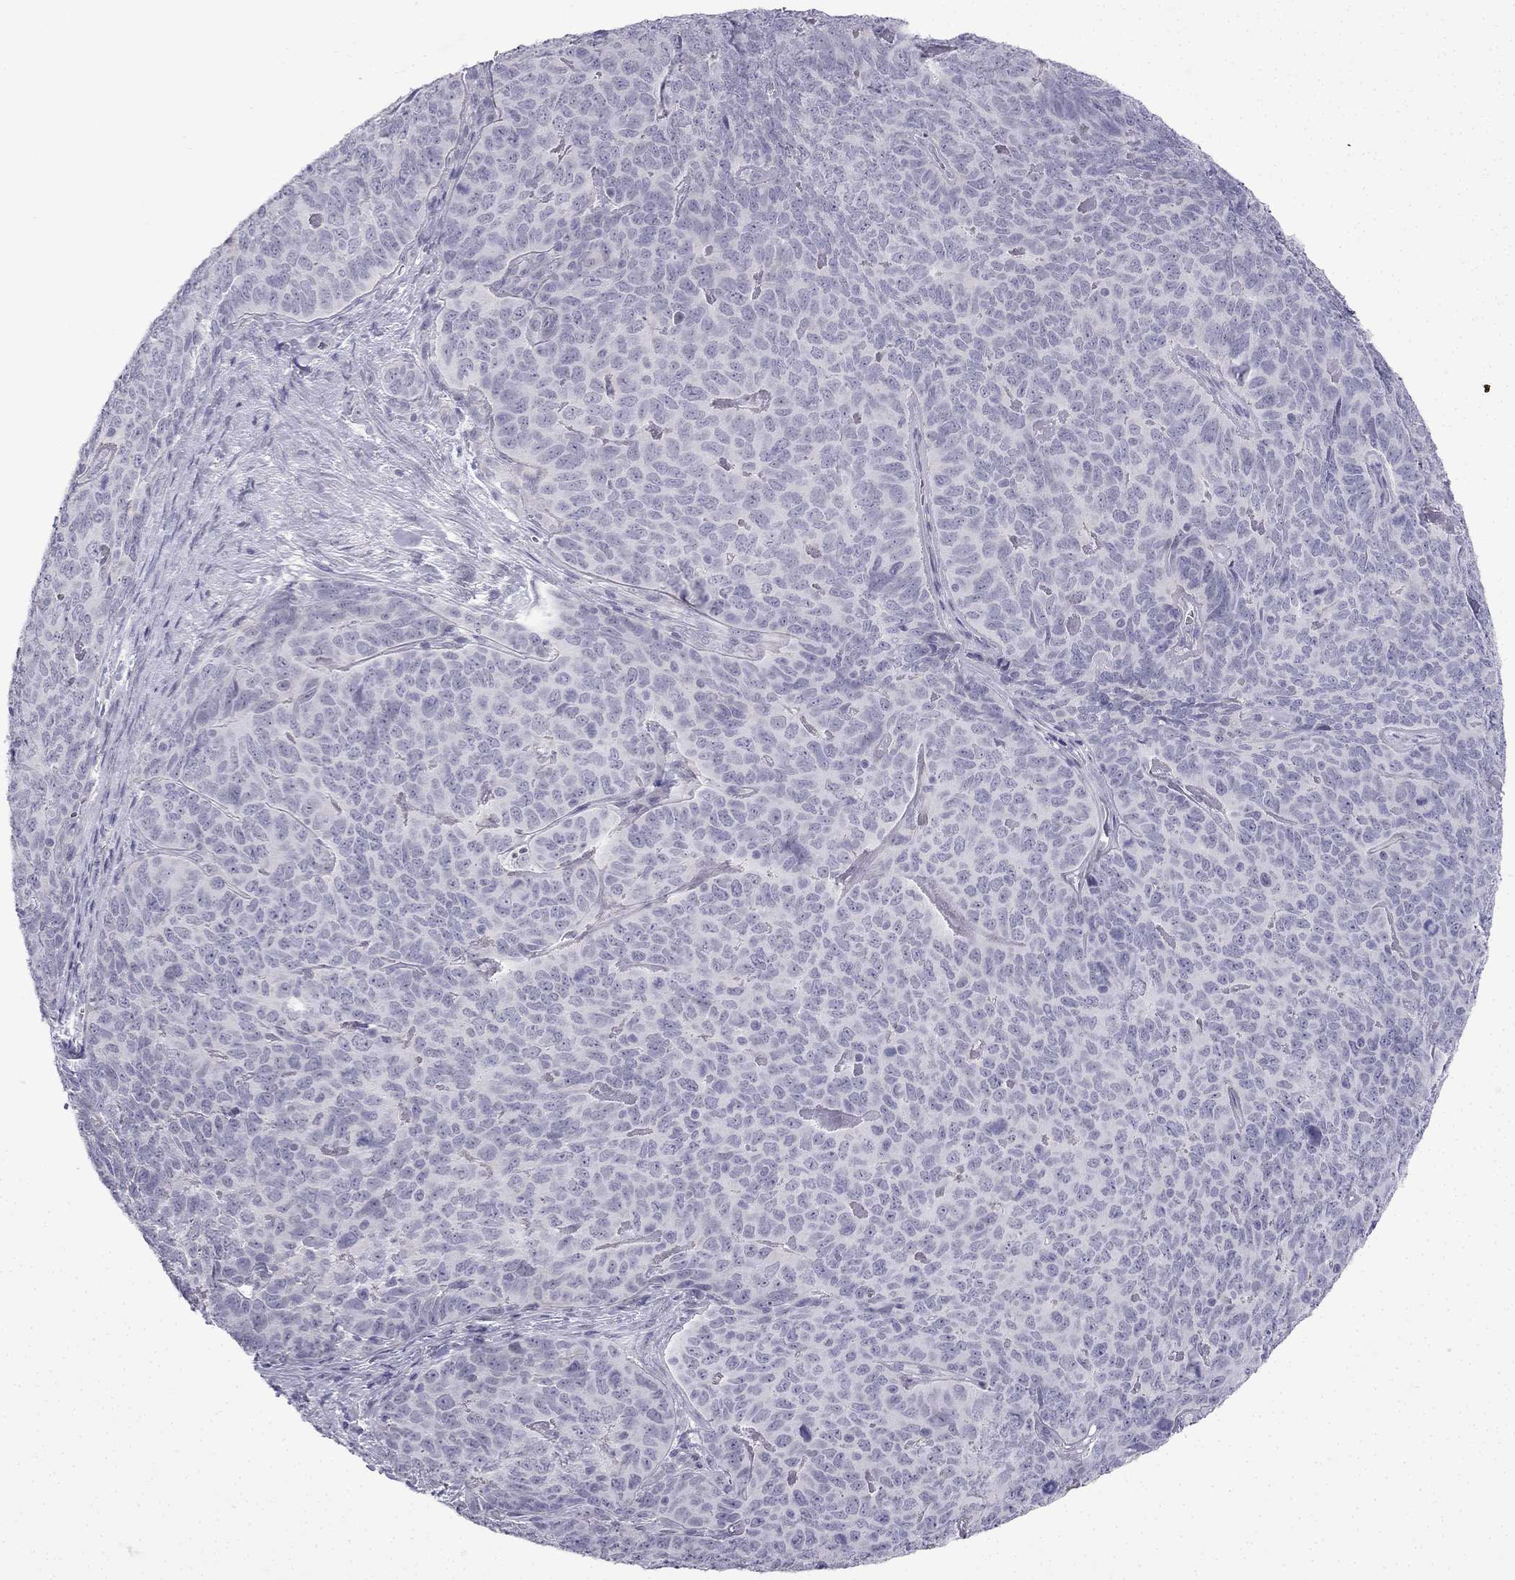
{"staining": {"intensity": "negative", "quantity": "none", "location": "none"}, "tissue": "skin cancer", "cell_type": "Tumor cells", "image_type": "cancer", "snomed": [{"axis": "morphology", "description": "Squamous cell carcinoma, NOS"}, {"axis": "topography", "description": "Skin"}, {"axis": "topography", "description": "Anal"}], "caption": "The histopathology image shows no staining of tumor cells in skin cancer.", "gene": "CFAP53", "patient": {"sex": "female", "age": 51}}